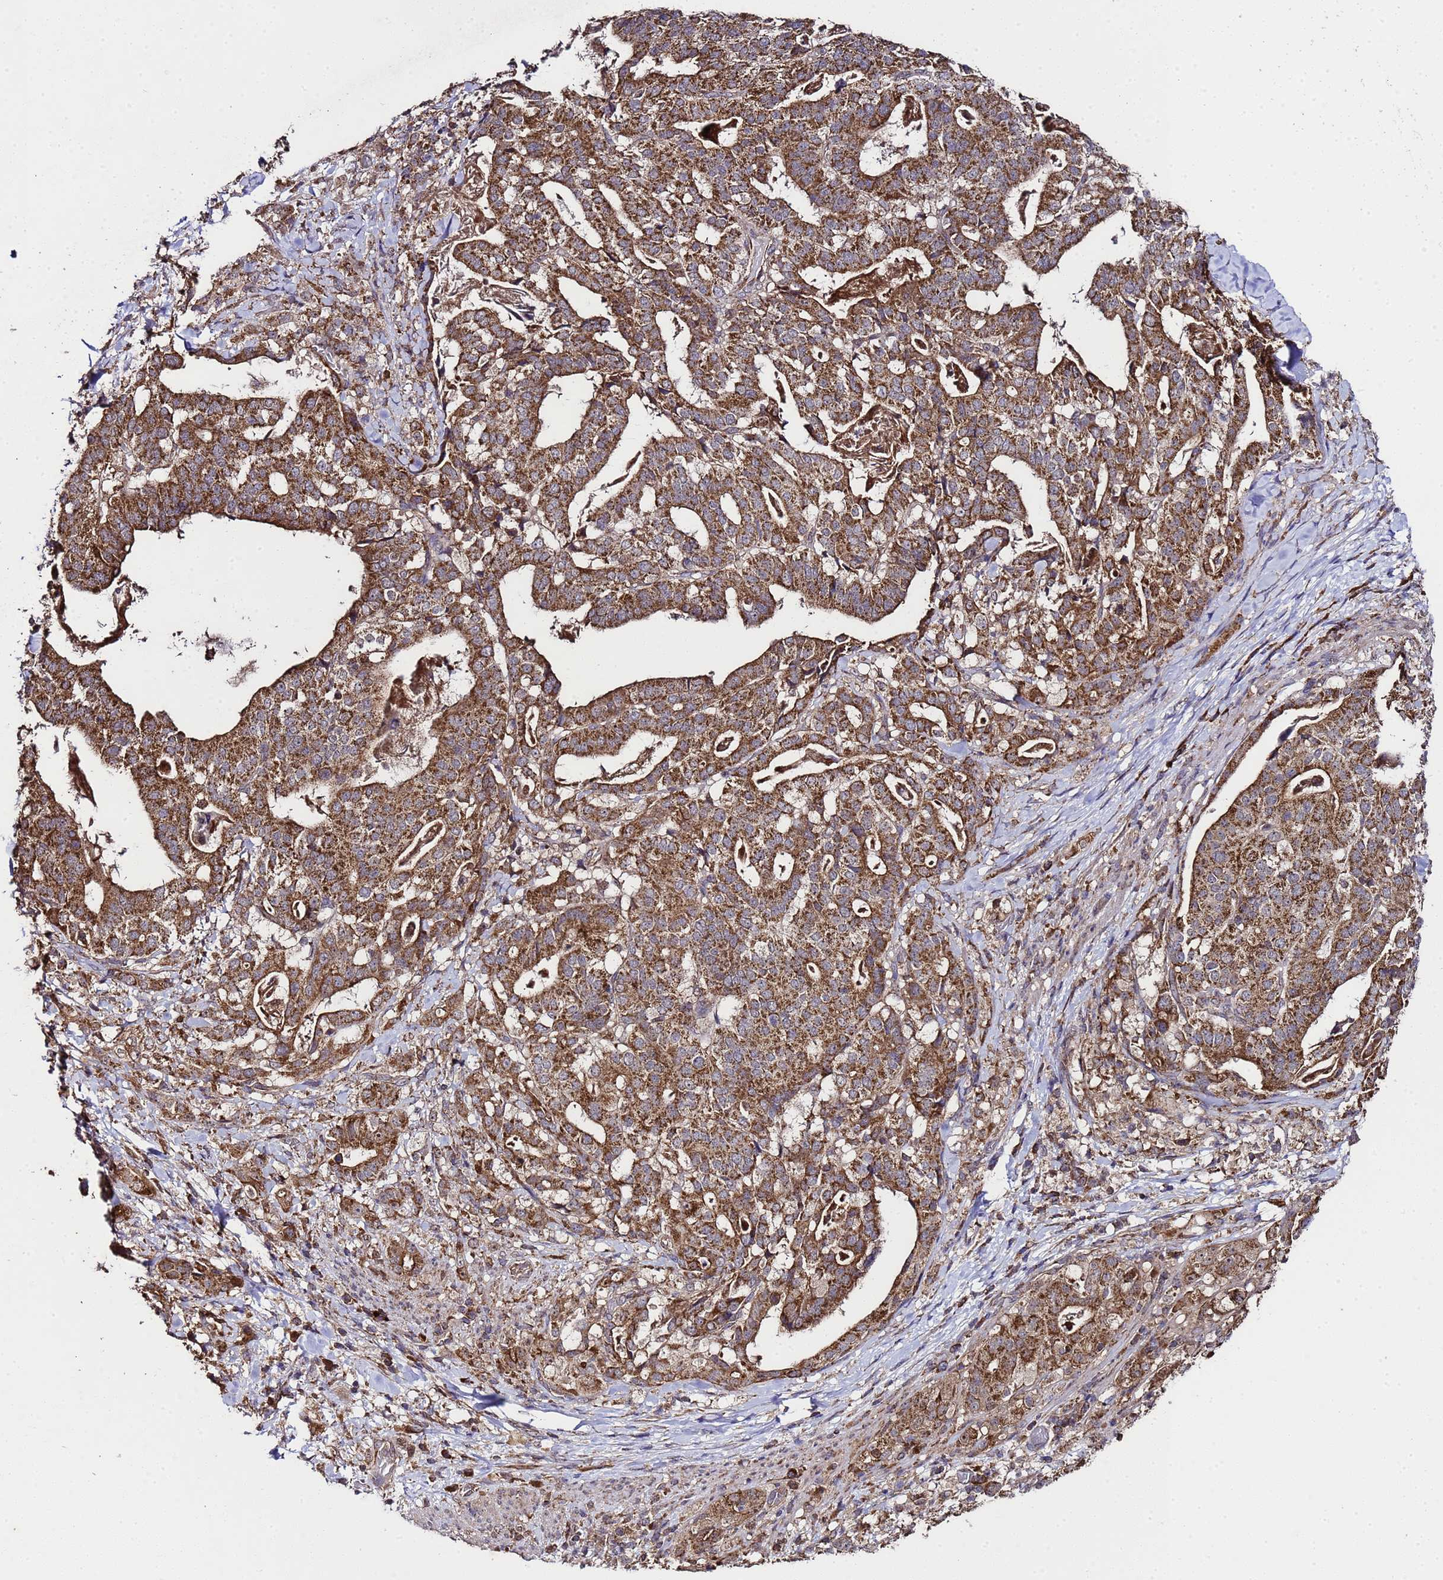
{"staining": {"intensity": "strong", "quantity": ">75%", "location": "cytoplasmic/membranous"}, "tissue": "stomach cancer", "cell_type": "Tumor cells", "image_type": "cancer", "snomed": [{"axis": "morphology", "description": "Adenocarcinoma, NOS"}, {"axis": "topography", "description": "Stomach"}], "caption": "A histopathology image of human stomach cancer stained for a protein reveals strong cytoplasmic/membranous brown staining in tumor cells.", "gene": "HSPBAP1", "patient": {"sex": "male", "age": 48}}